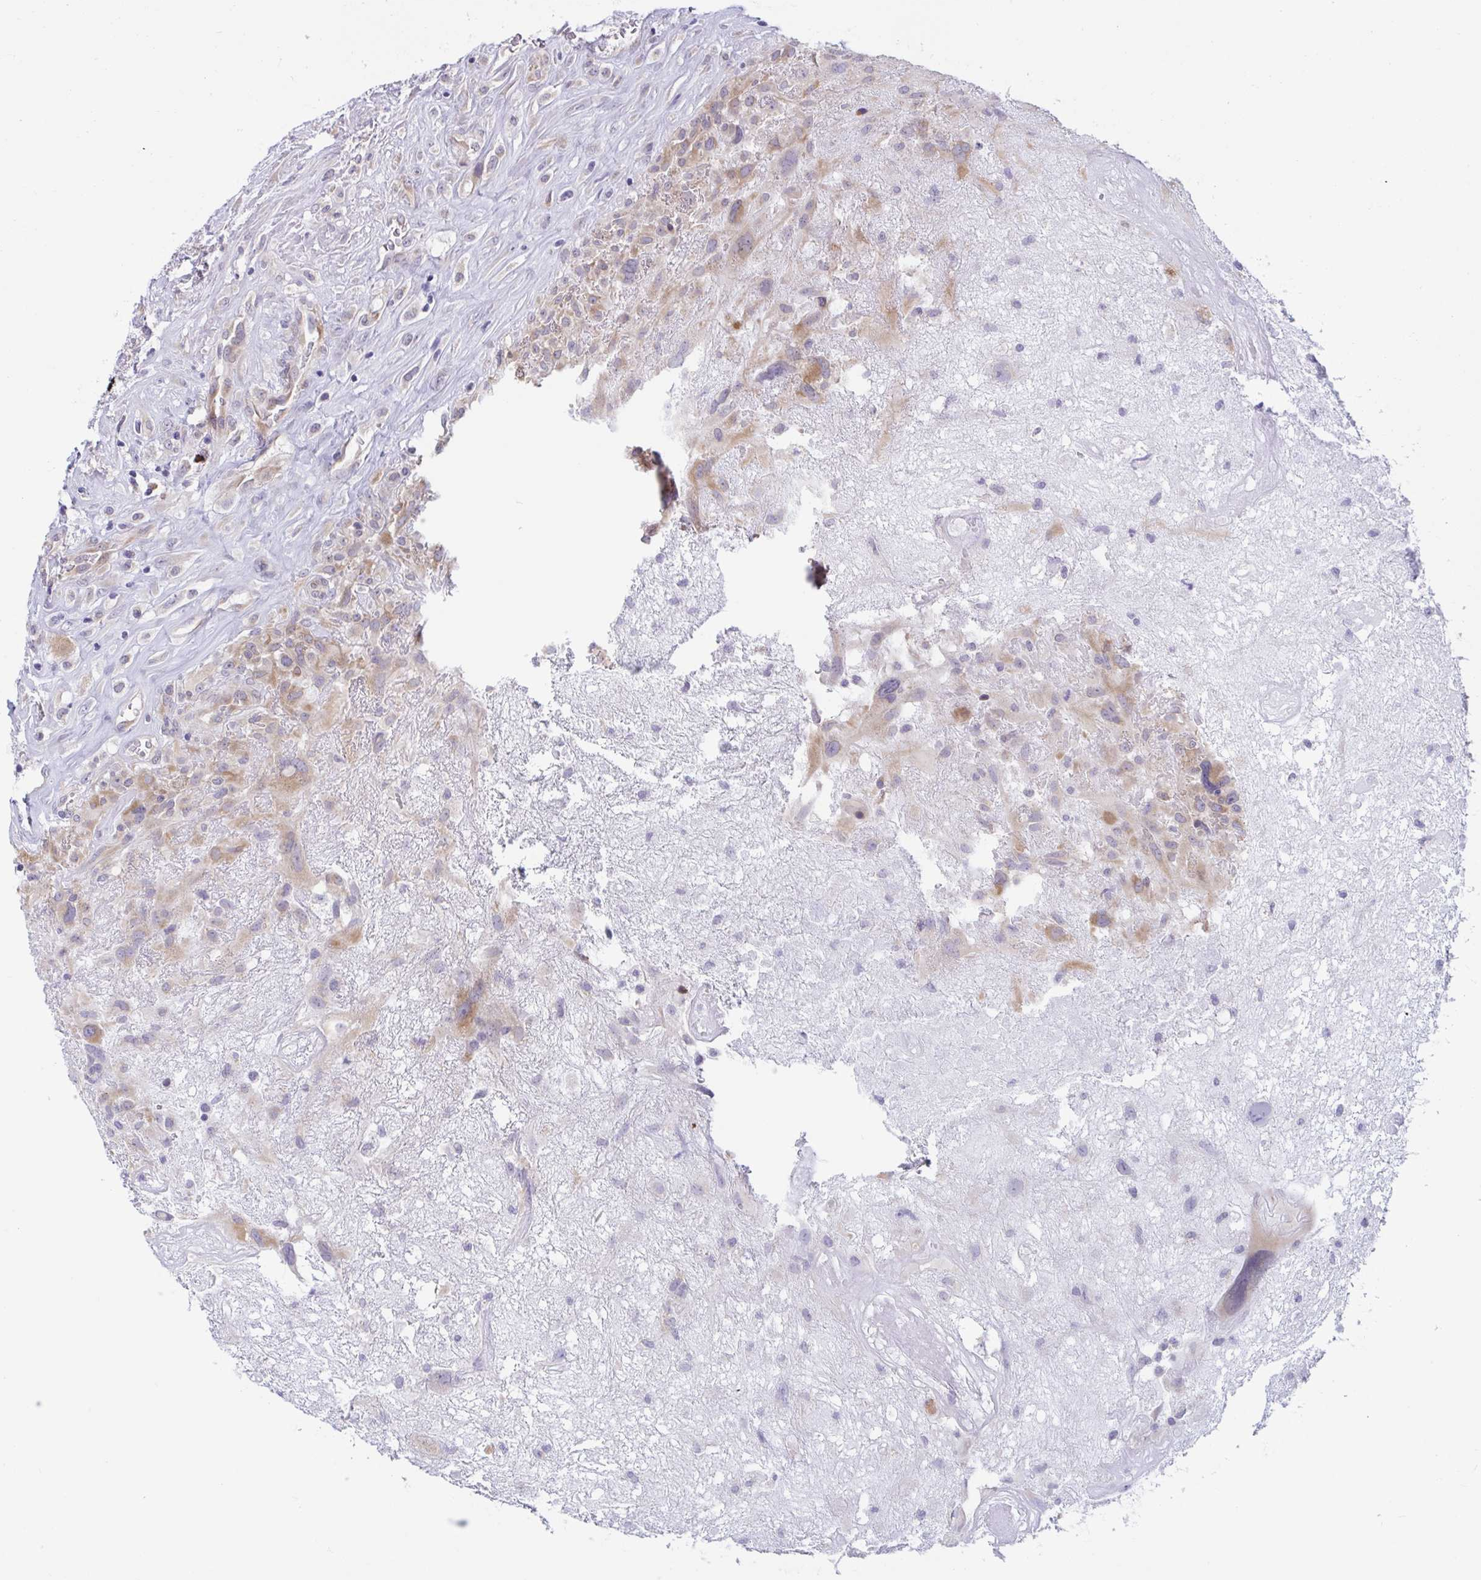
{"staining": {"intensity": "weak", "quantity": "25%-75%", "location": "cytoplasmic/membranous"}, "tissue": "glioma", "cell_type": "Tumor cells", "image_type": "cancer", "snomed": [{"axis": "morphology", "description": "Glioma, malignant, High grade"}, {"axis": "topography", "description": "Brain"}], "caption": "Weak cytoplasmic/membranous staining for a protein is appreciated in approximately 25%-75% of tumor cells of high-grade glioma (malignant) using immunohistochemistry (IHC).", "gene": "CAMLG", "patient": {"sex": "male", "age": 46}}